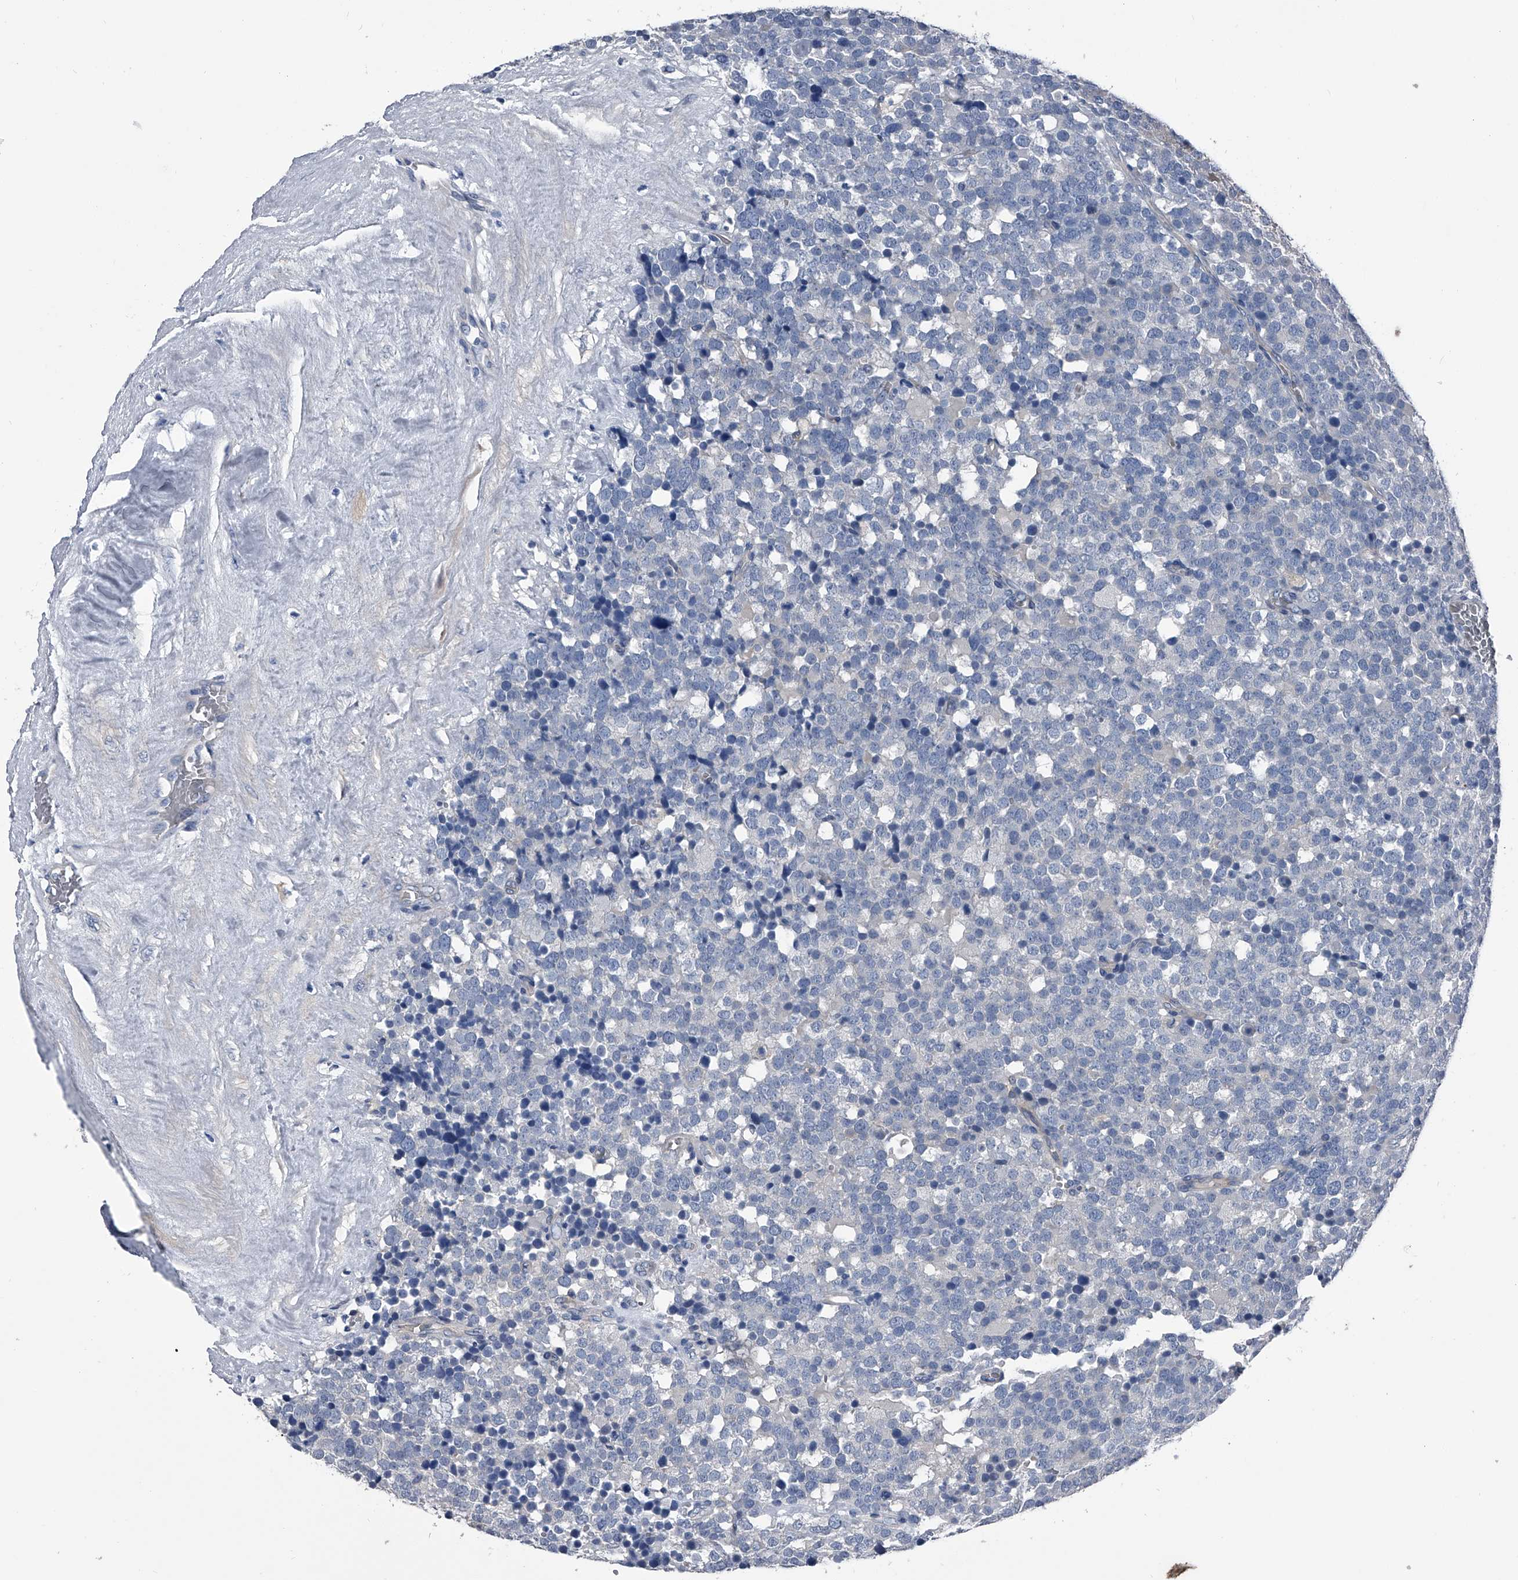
{"staining": {"intensity": "negative", "quantity": "none", "location": "none"}, "tissue": "testis cancer", "cell_type": "Tumor cells", "image_type": "cancer", "snomed": [{"axis": "morphology", "description": "Seminoma, NOS"}, {"axis": "topography", "description": "Testis"}], "caption": "Protein analysis of testis cancer (seminoma) demonstrates no significant positivity in tumor cells.", "gene": "KIF13A", "patient": {"sex": "male", "age": 71}}